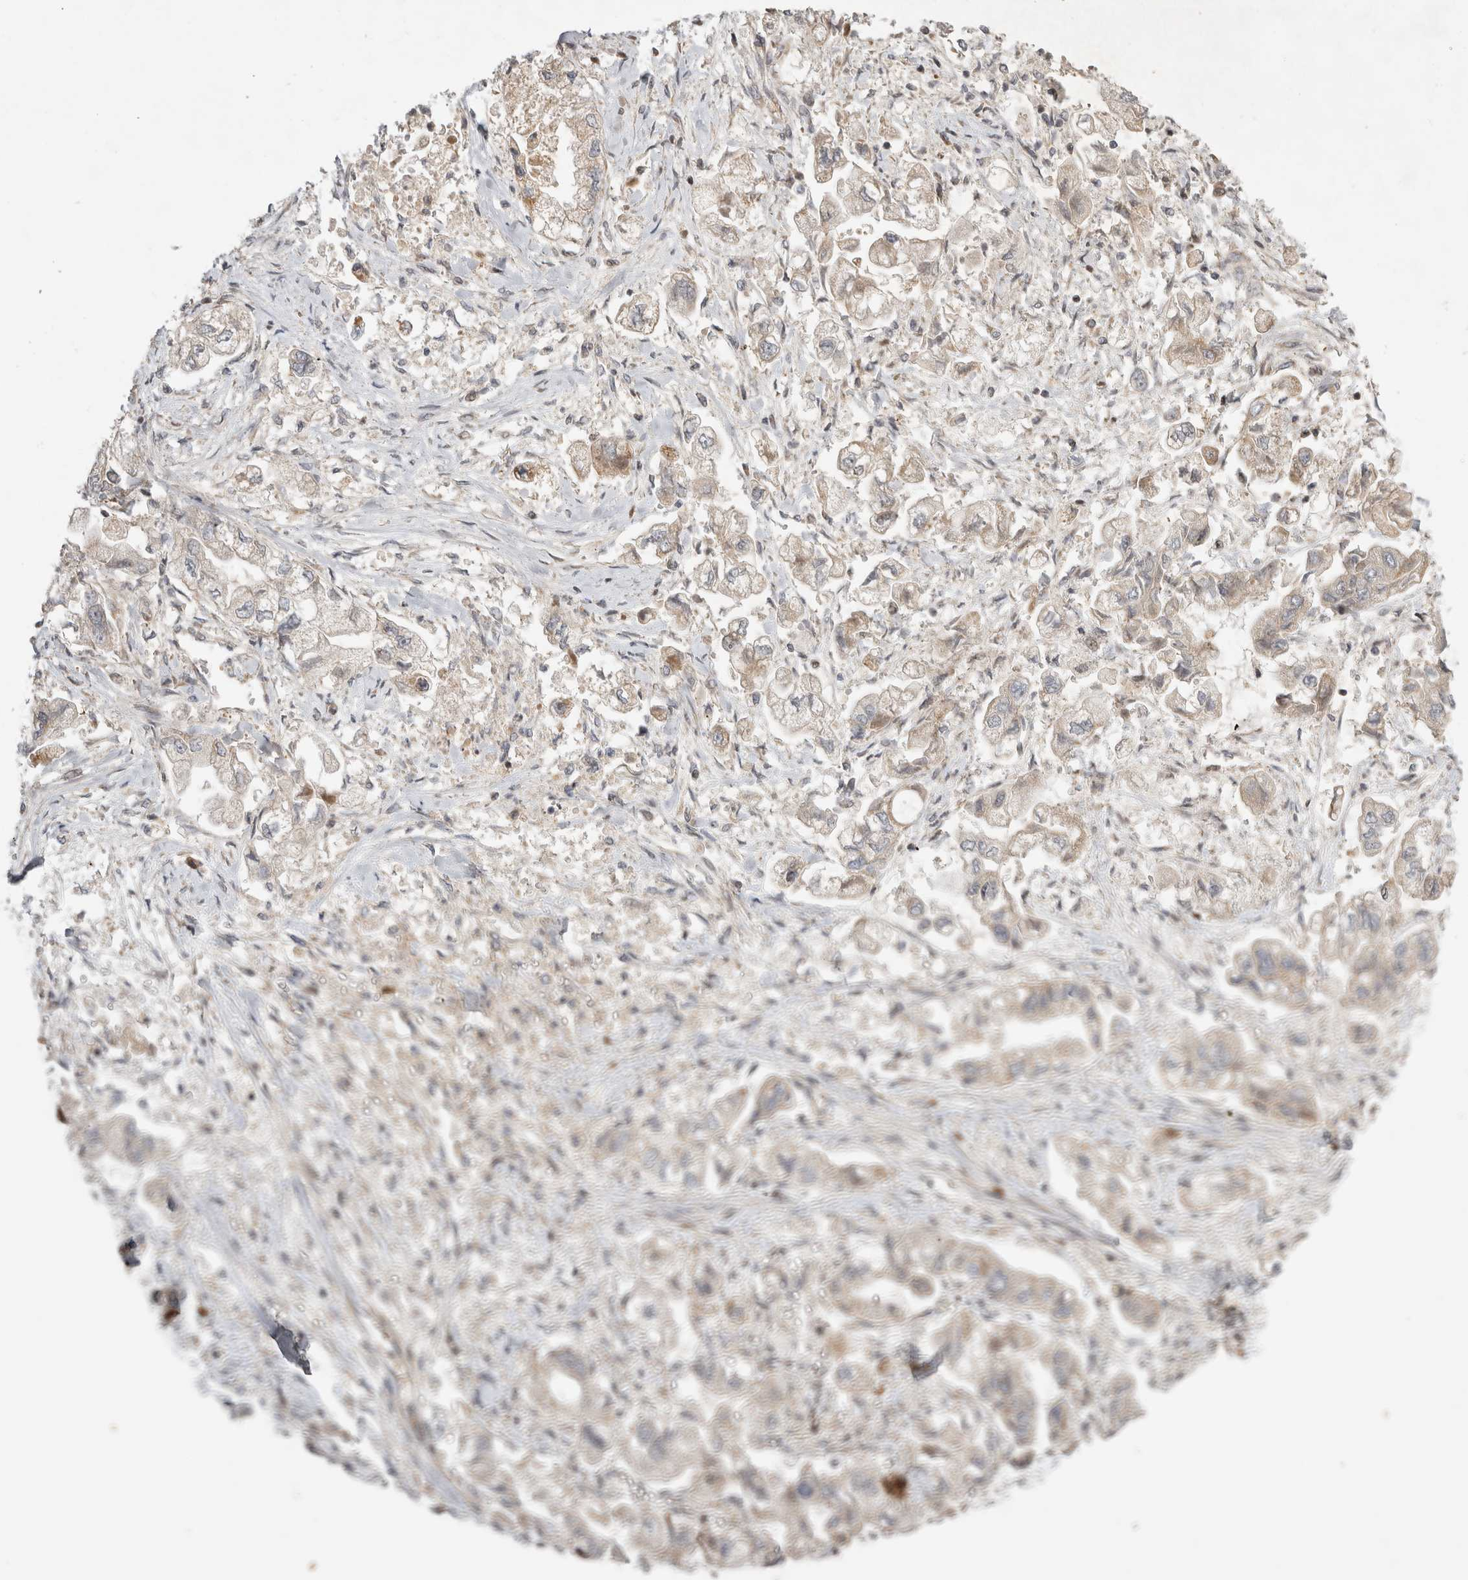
{"staining": {"intensity": "weak", "quantity": "<25%", "location": "cytoplasmic/membranous"}, "tissue": "stomach cancer", "cell_type": "Tumor cells", "image_type": "cancer", "snomed": [{"axis": "morphology", "description": "Normal tissue, NOS"}, {"axis": "morphology", "description": "Adenocarcinoma, NOS"}, {"axis": "topography", "description": "Stomach"}], "caption": "Stomach cancer stained for a protein using IHC demonstrates no staining tumor cells.", "gene": "EIF2AK1", "patient": {"sex": "male", "age": 62}}